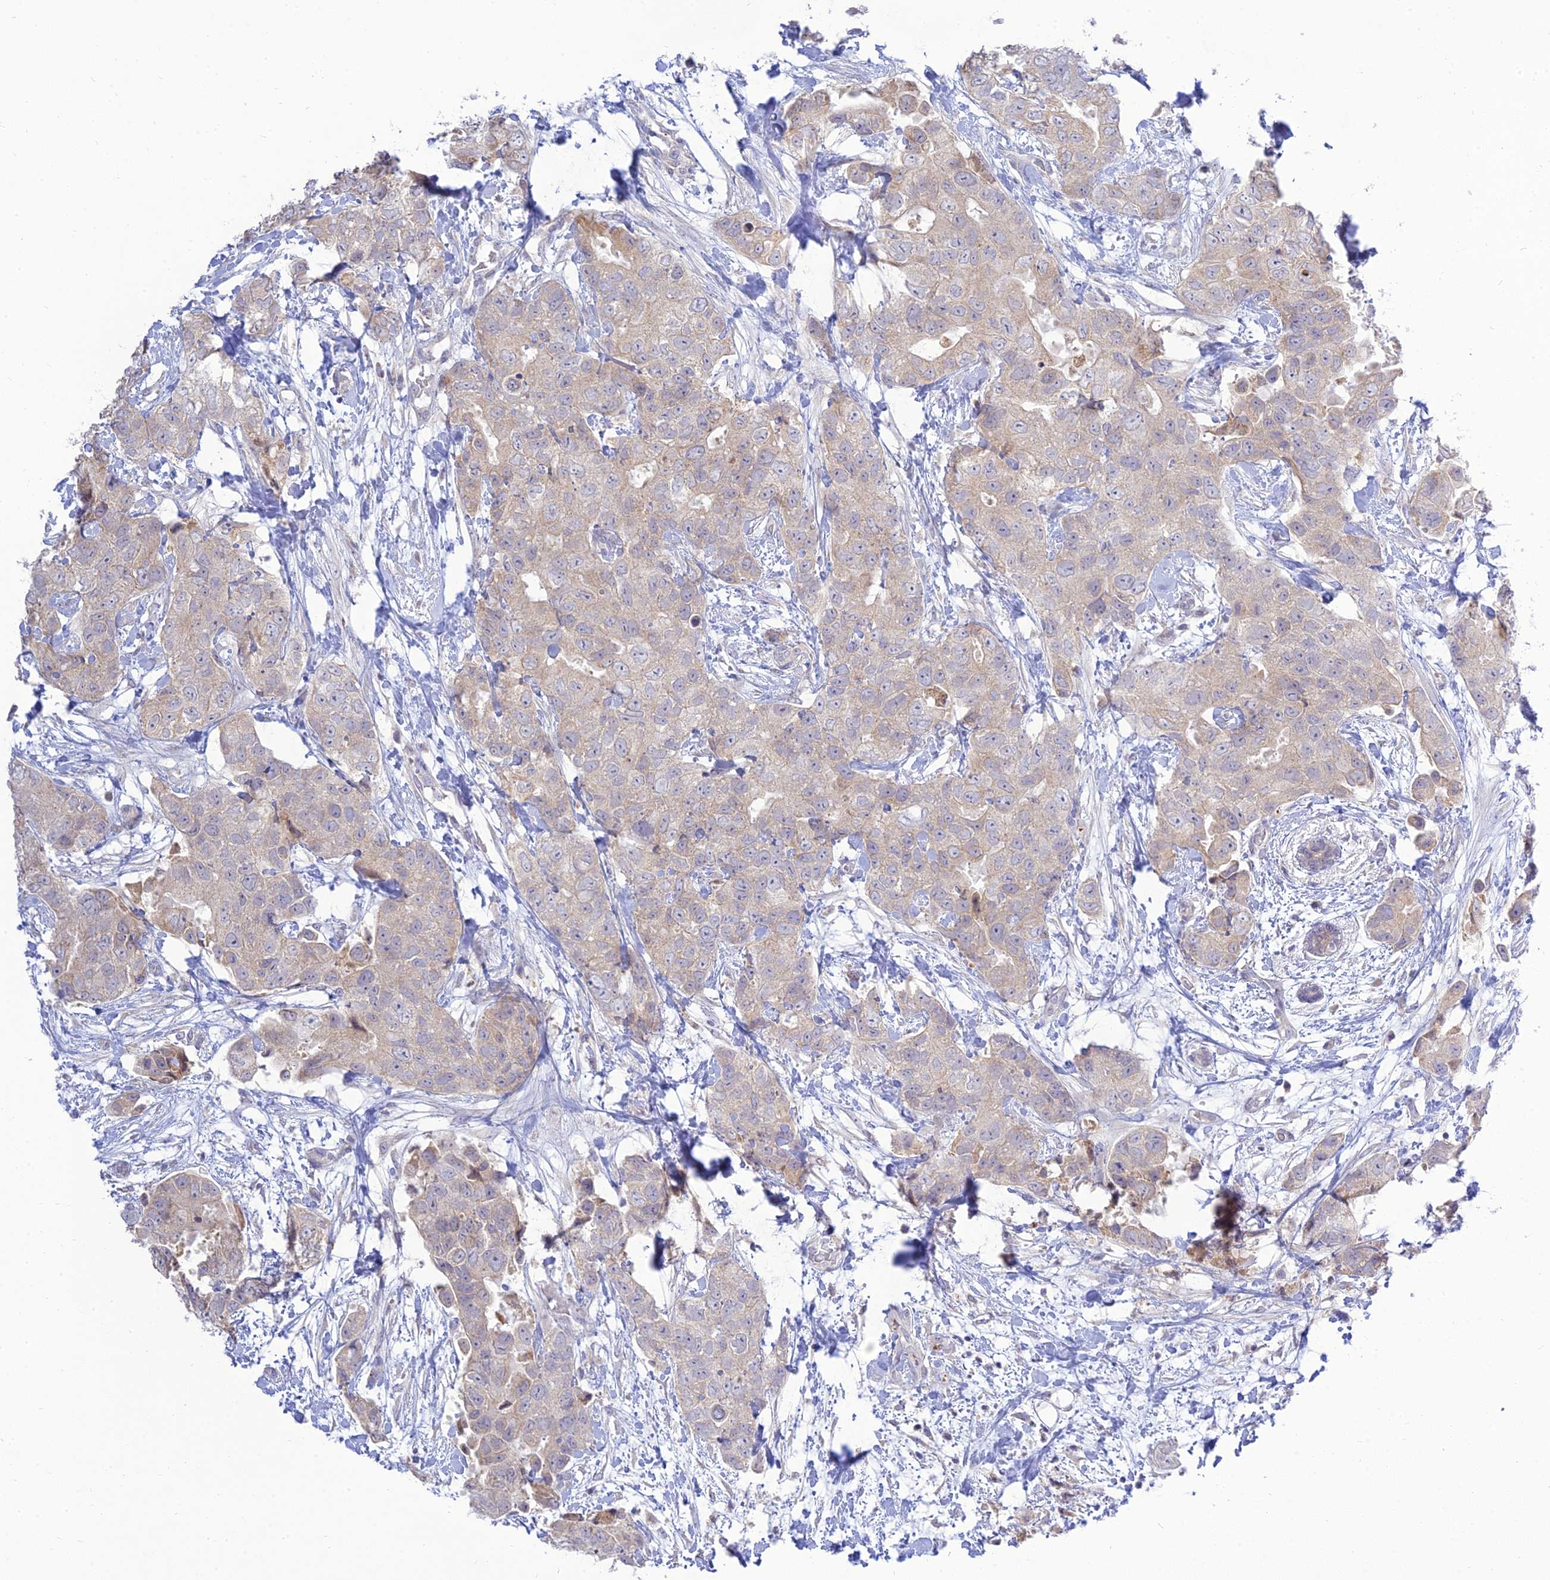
{"staining": {"intensity": "weak", "quantity": "<25%", "location": "cytoplasmic/membranous"}, "tissue": "breast cancer", "cell_type": "Tumor cells", "image_type": "cancer", "snomed": [{"axis": "morphology", "description": "Duct carcinoma"}, {"axis": "topography", "description": "Breast"}], "caption": "An immunohistochemistry photomicrograph of breast cancer (infiltrating ductal carcinoma) is shown. There is no staining in tumor cells of breast cancer (infiltrating ductal carcinoma). (DAB immunohistochemistry (IHC) with hematoxylin counter stain).", "gene": "TMEM40", "patient": {"sex": "female", "age": 62}}